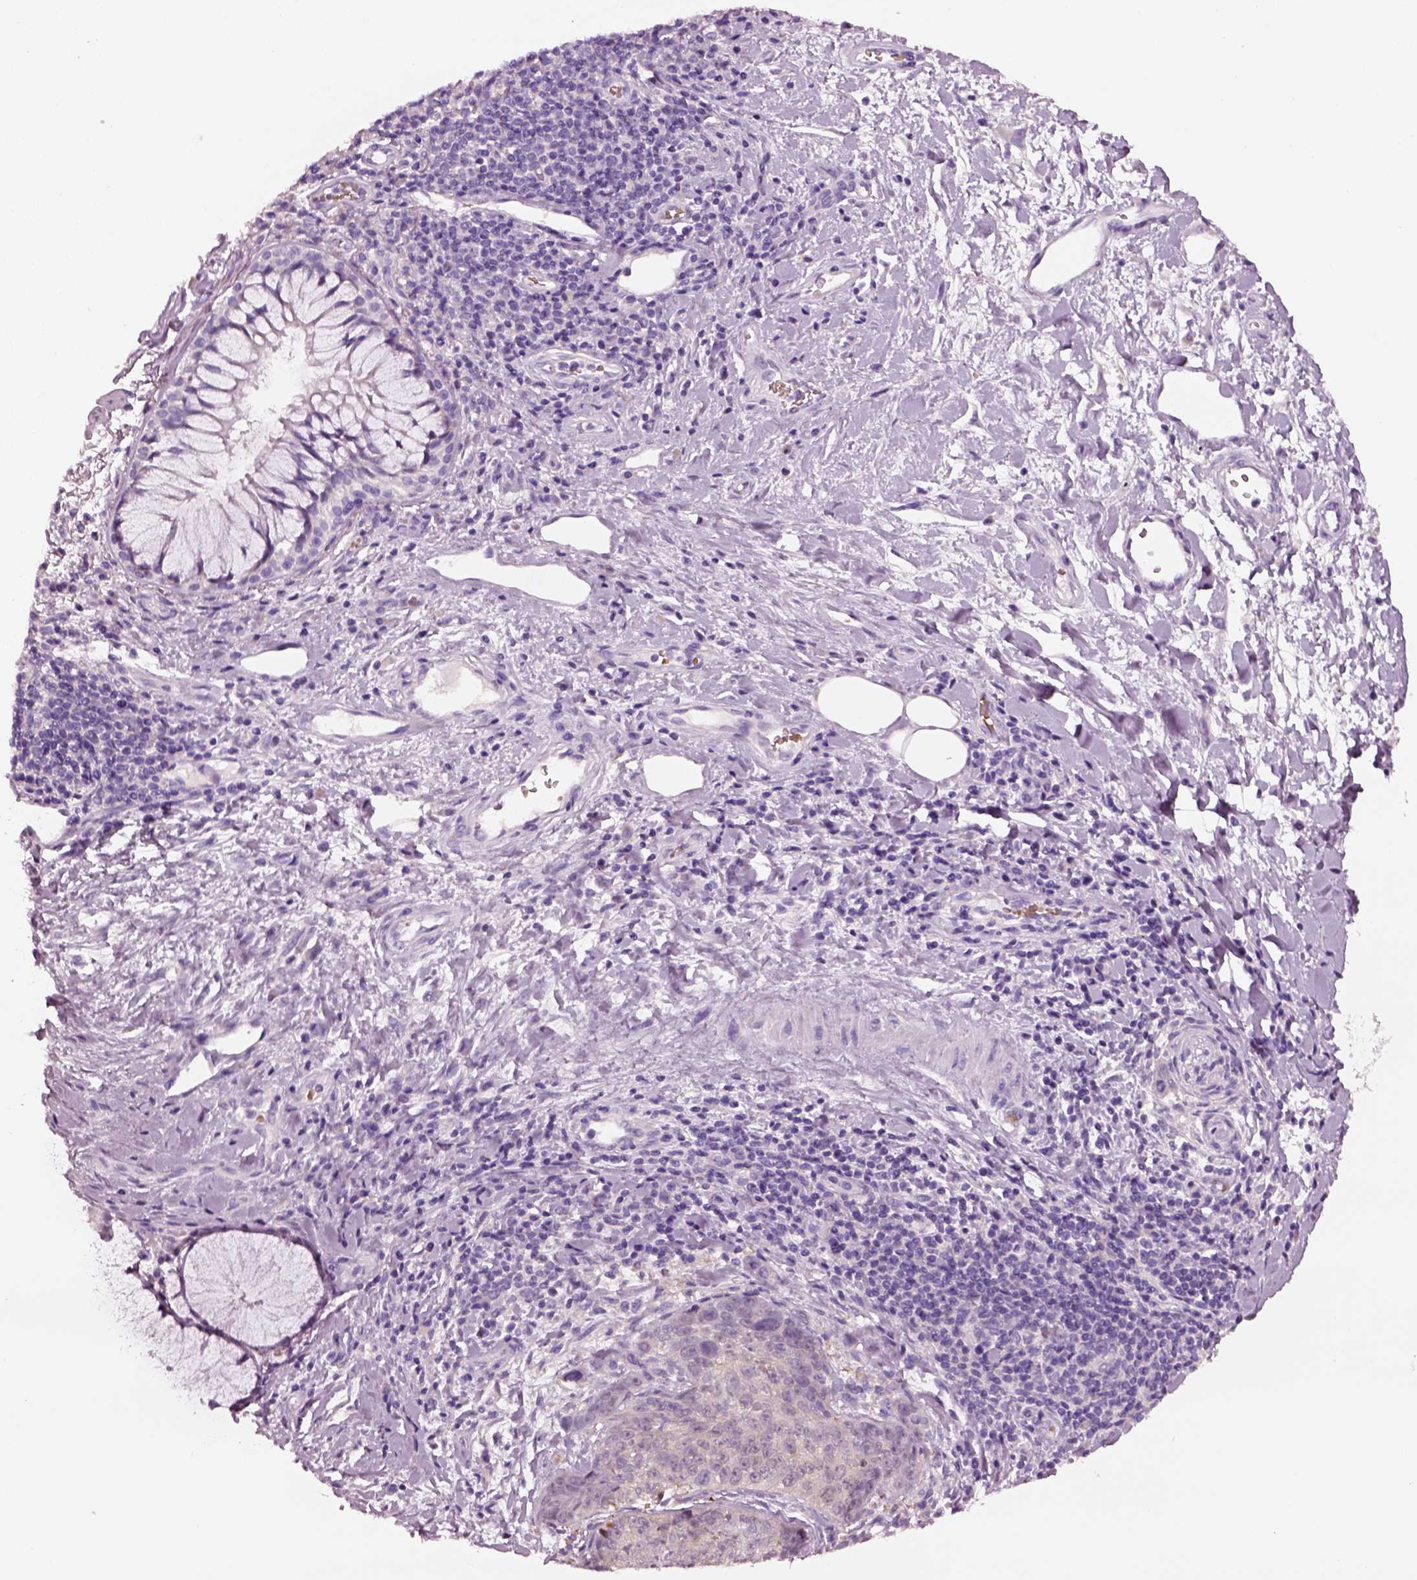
{"staining": {"intensity": "negative", "quantity": "none", "location": "none"}, "tissue": "lung cancer", "cell_type": "Tumor cells", "image_type": "cancer", "snomed": [{"axis": "morphology", "description": "Normal tissue, NOS"}, {"axis": "morphology", "description": "Squamous cell carcinoma, NOS"}, {"axis": "topography", "description": "Bronchus"}, {"axis": "topography", "description": "Lung"}], "caption": "Immunohistochemistry (IHC) image of neoplastic tissue: human squamous cell carcinoma (lung) stained with DAB (3,3'-diaminobenzidine) shows no significant protein staining in tumor cells.", "gene": "ELSPBP1", "patient": {"sex": "male", "age": 64}}